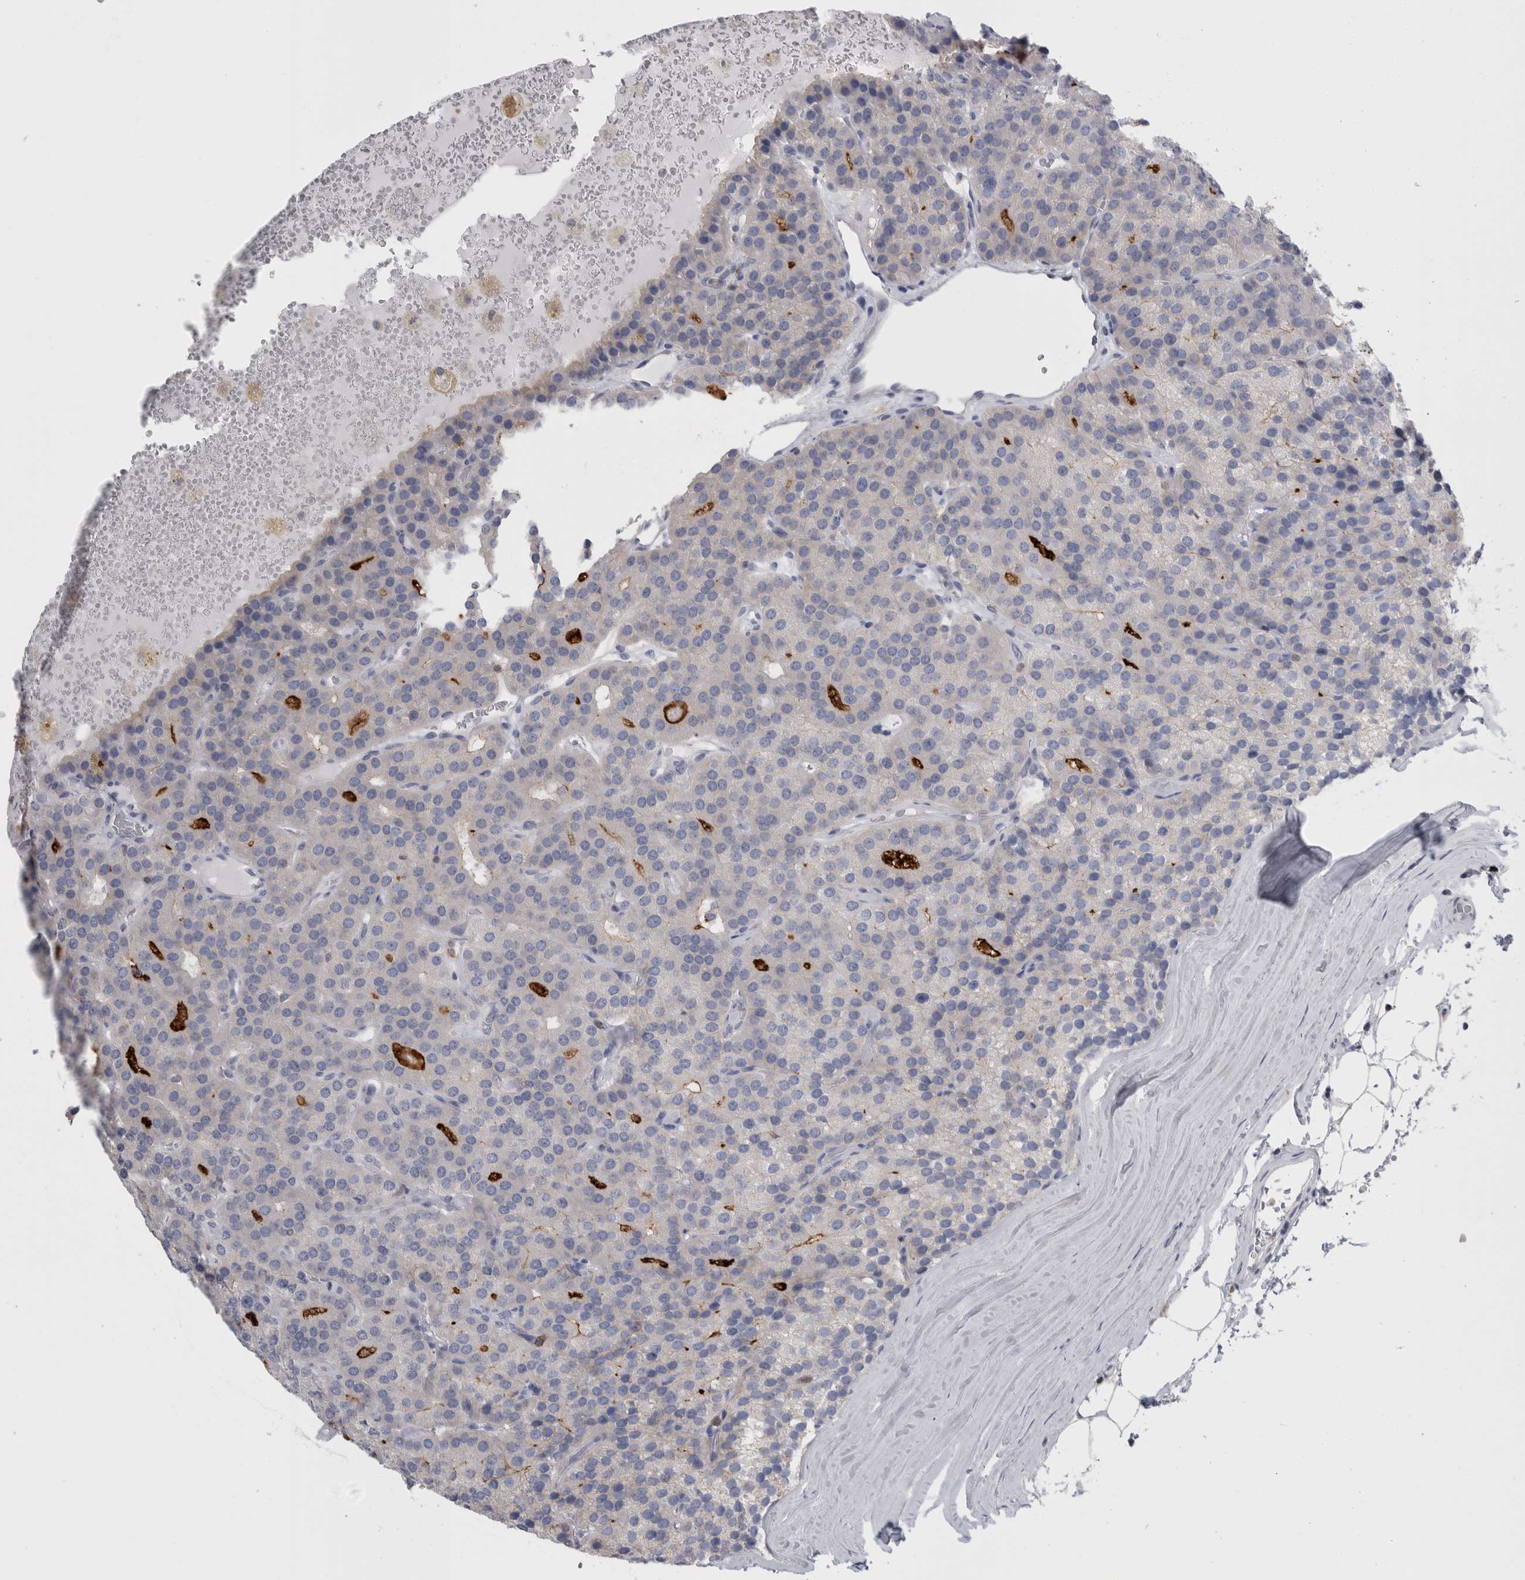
{"staining": {"intensity": "moderate", "quantity": "<25%", "location": "cytoplasmic/membranous"}, "tissue": "parathyroid gland", "cell_type": "Glandular cells", "image_type": "normal", "snomed": [{"axis": "morphology", "description": "Normal tissue, NOS"}, {"axis": "morphology", "description": "Adenoma, NOS"}, {"axis": "topography", "description": "Parathyroid gland"}], "caption": "This histopathology image demonstrates IHC staining of benign human parathyroid gland, with low moderate cytoplasmic/membranous staining in about <25% of glandular cells.", "gene": "ANKFY1", "patient": {"sex": "female", "age": 86}}